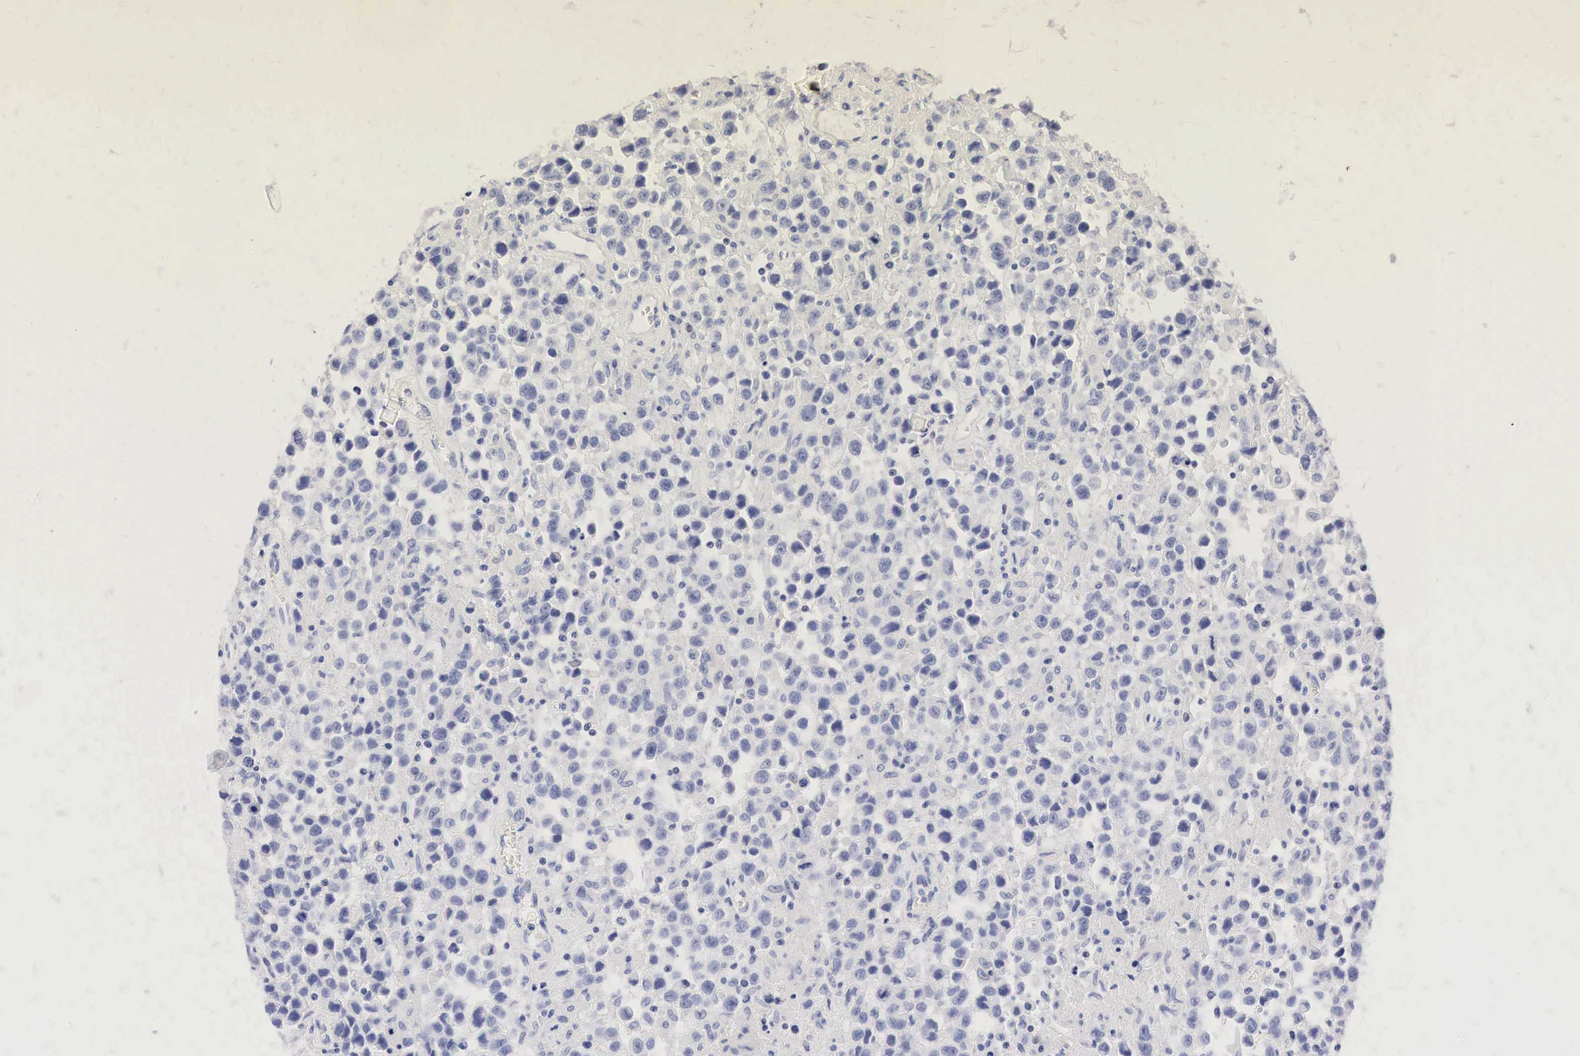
{"staining": {"intensity": "negative", "quantity": "none", "location": "none"}, "tissue": "testis cancer", "cell_type": "Tumor cells", "image_type": "cancer", "snomed": [{"axis": "morphology", "description": "Seminoma, NOS"}, {"axis": "topography", "description": "Testis"}], "caption": "Immunohistochemistry (IHC) micrograph of neoplastic tissue: human seminoma (testis) stained with DAB shows no significant protein positivity in tumor cells.", "gene": "NKX2-1", "patient": {"sex": "male", "age": 43}}